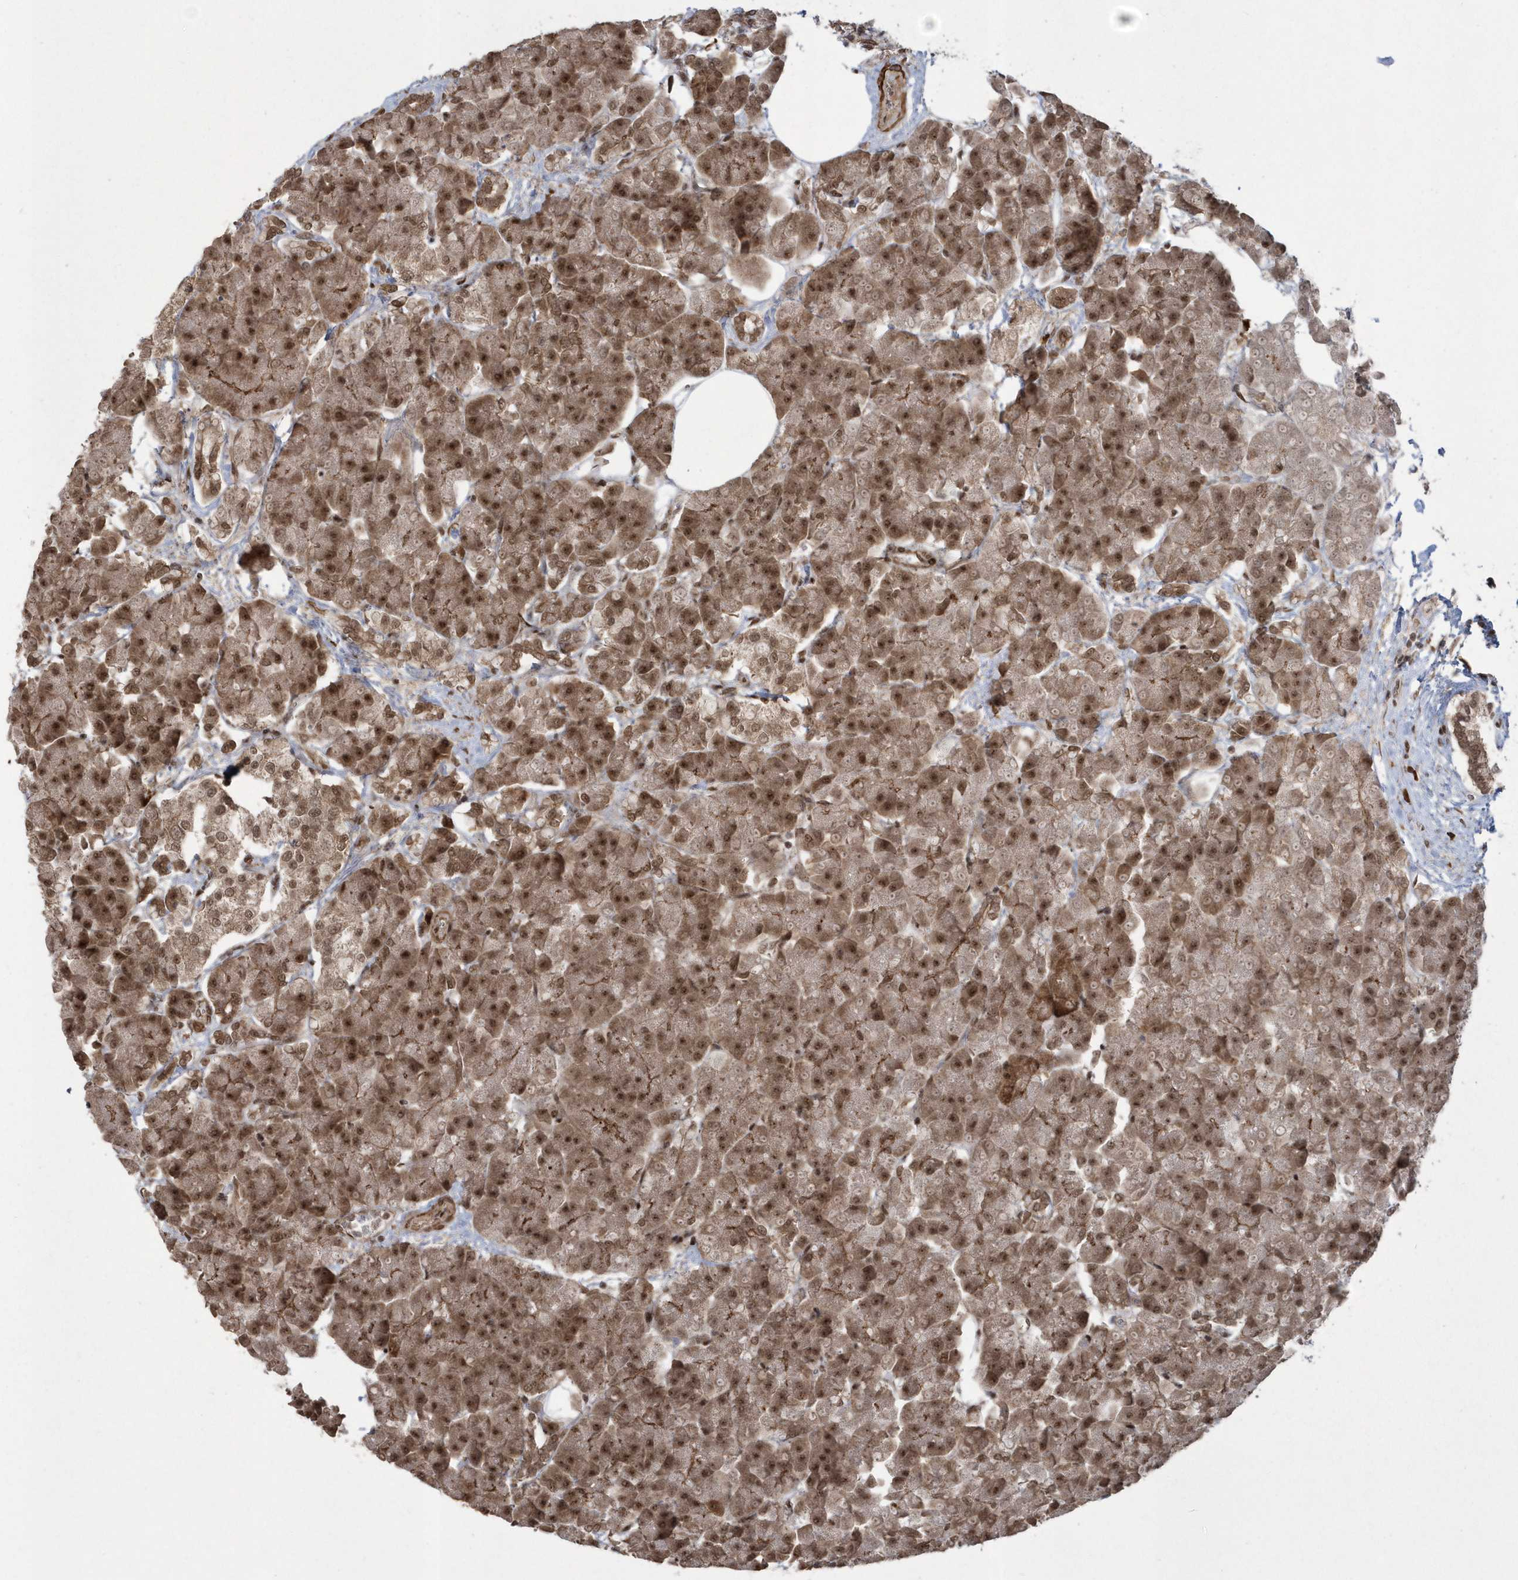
{"staining": {"intensity": "moderate", "quantity": ">75%", "location": "cytoplasmic/membranous,nuclear"}, "tissue": "pancreas", "cell_type": "Exocrine glandular cells", "image_type": "normal", "snomed": [{"axis": "morphology", "description": "Normal tissue, NOS"}, {"axis": "topography", "description": "Pancreas"}], "caption": "Human pancreas stained for a protein (brown) shows moderate cytoplasmic/membranous,nuclear positive positivity in approximately >75% of exocrine glandular cells.", "gene": "EPB41L4A", "patient": {"sex": "female", "age": 70}}